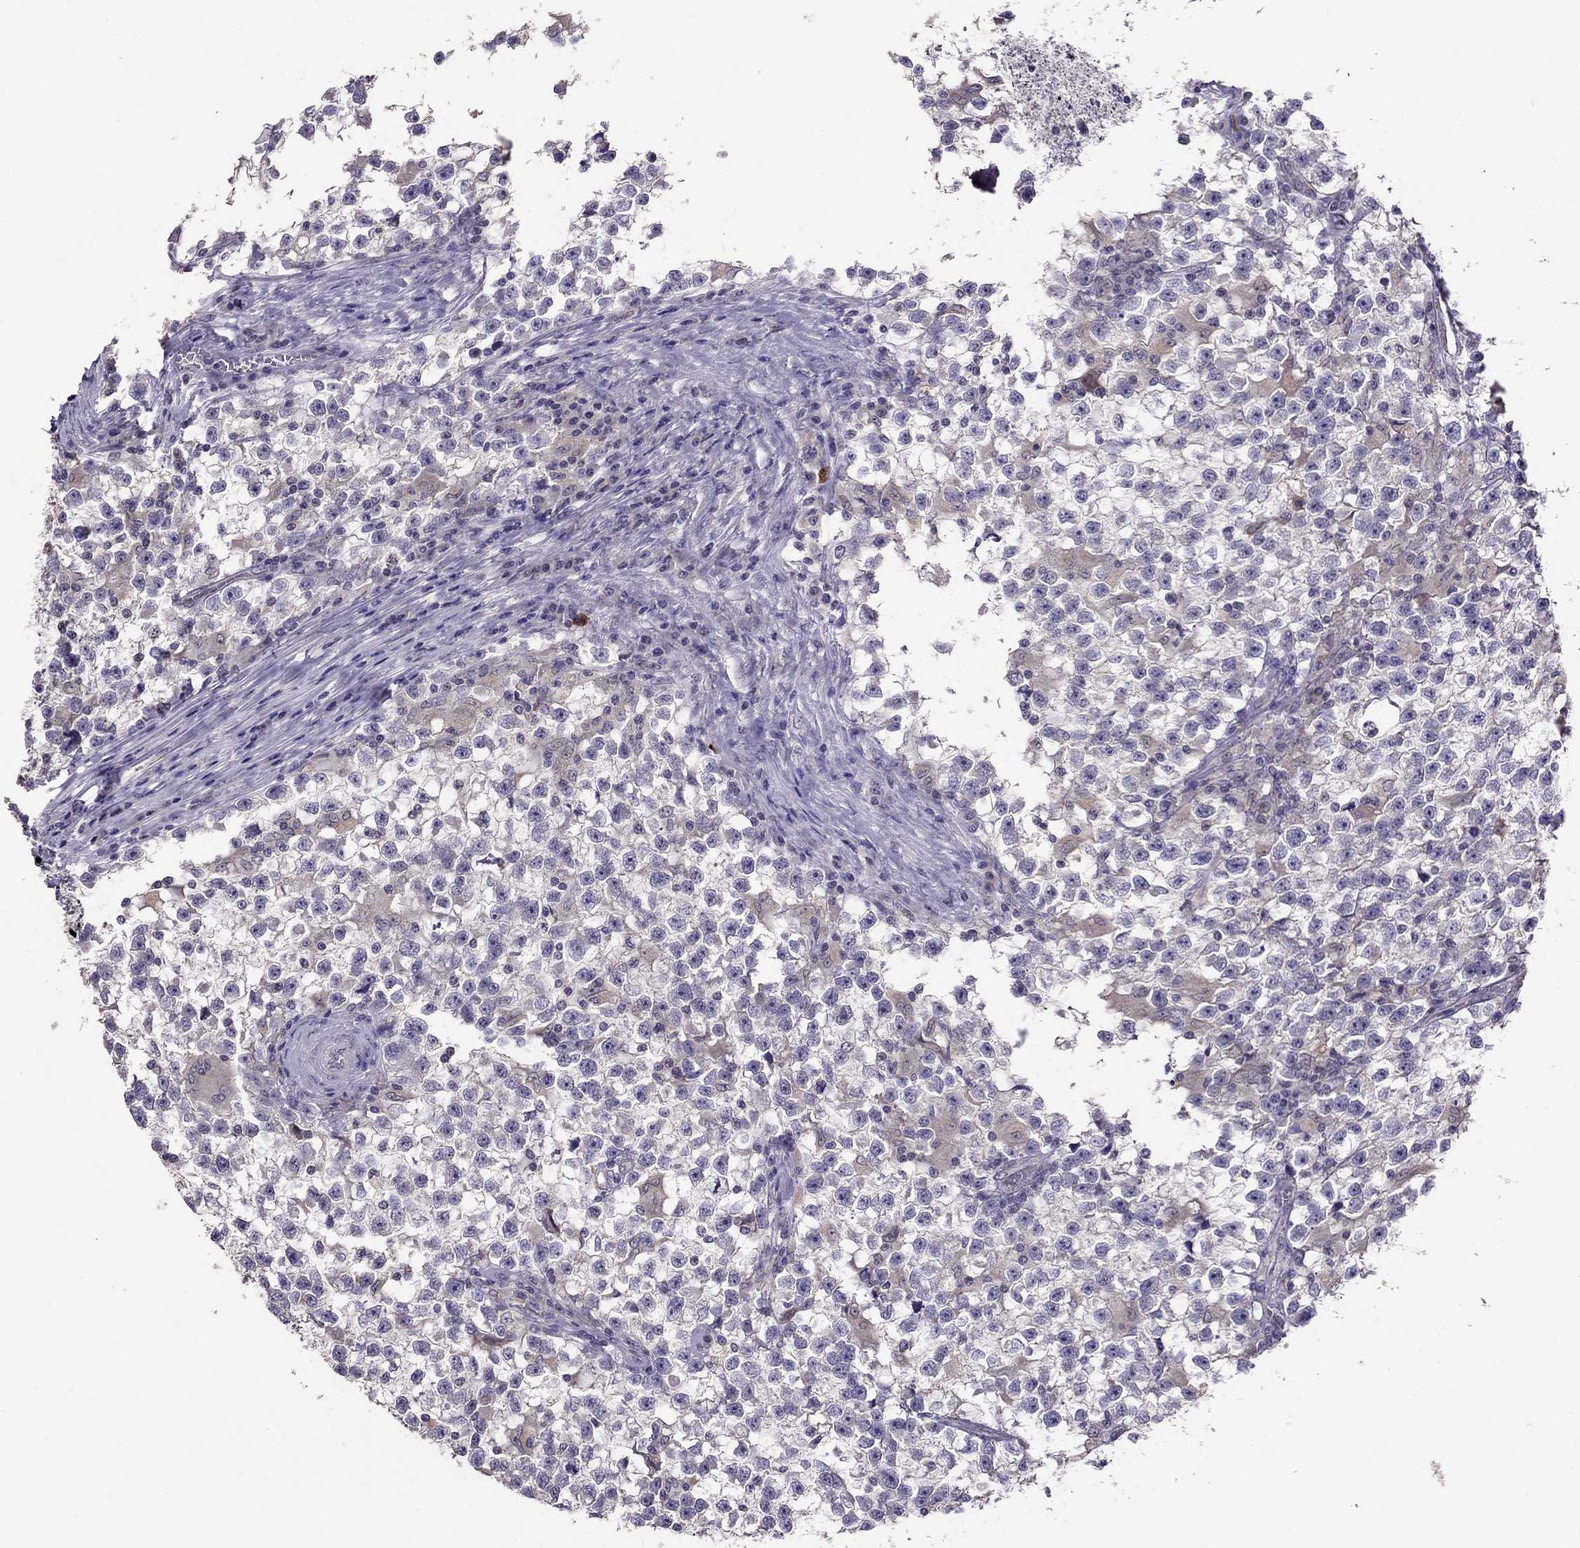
{"staining": {"intensity": "negative", "quantity": "none", "location": "none"}, "tissue": "testis cancer", "cell_type": "Tumor cells", "image_type": "cancer", "snomed": [{"axis": "morphology", "description": "Seminoma, NOS"}, {"axis": "topography", "description": "Testis"}], "caption": "Immunohistochemistry (IHC) photomicrograph of human testis seminoma stained for a protein (brown), which demonstrates no staining in tumor cells.", "gene": "LRRC46", "patient": {"sex": "male", "age": 31}}